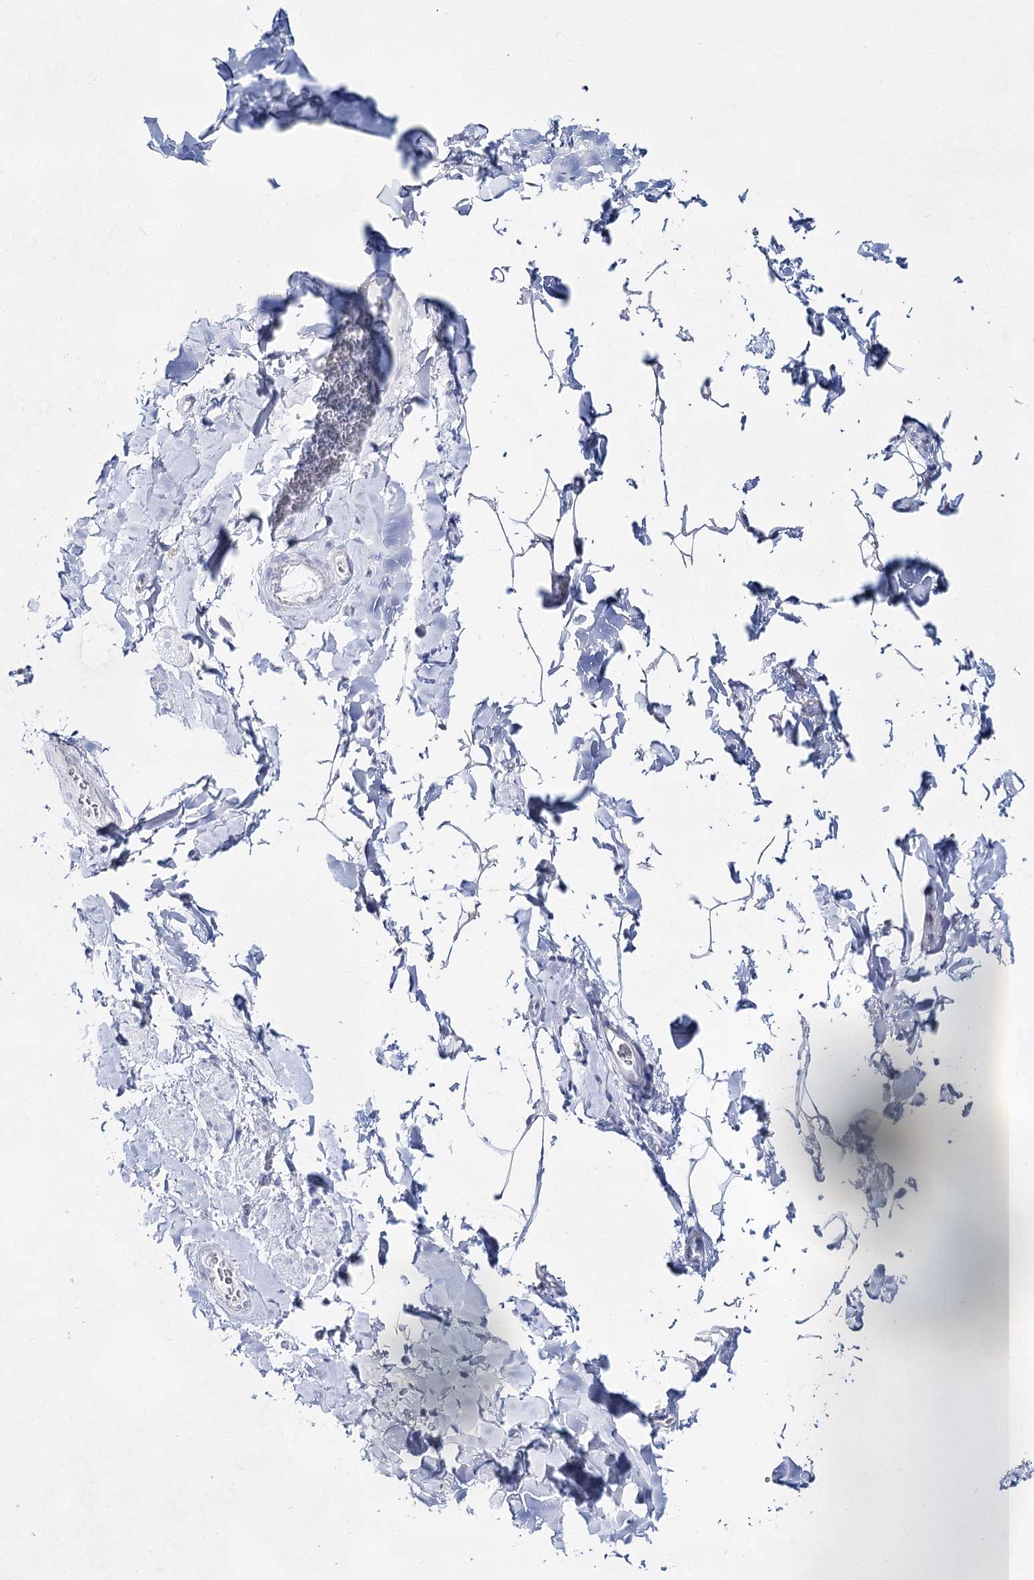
{"staining": {"intensity": "negative", "quantity": "none", "location": "none"}, "tissue": "smooth muscle", "cell_type": "Smooth muscle cells", "image_type": "normal", "snomed": [{"axis": "morphology", "description": "Normal tissue, NOS"}, {"axis": "topography", "description": "Colon"}, {"axis": "topography", "description": "Peripheral nerve tissue"}], "caption": "This is a histopathology image of immunohistochemistry staining of unremarkable smooth muscle, which shows no staining in smooth muscle cells.", "gene": "BPHL", "patient": {"sex": "female", "age": 61}}